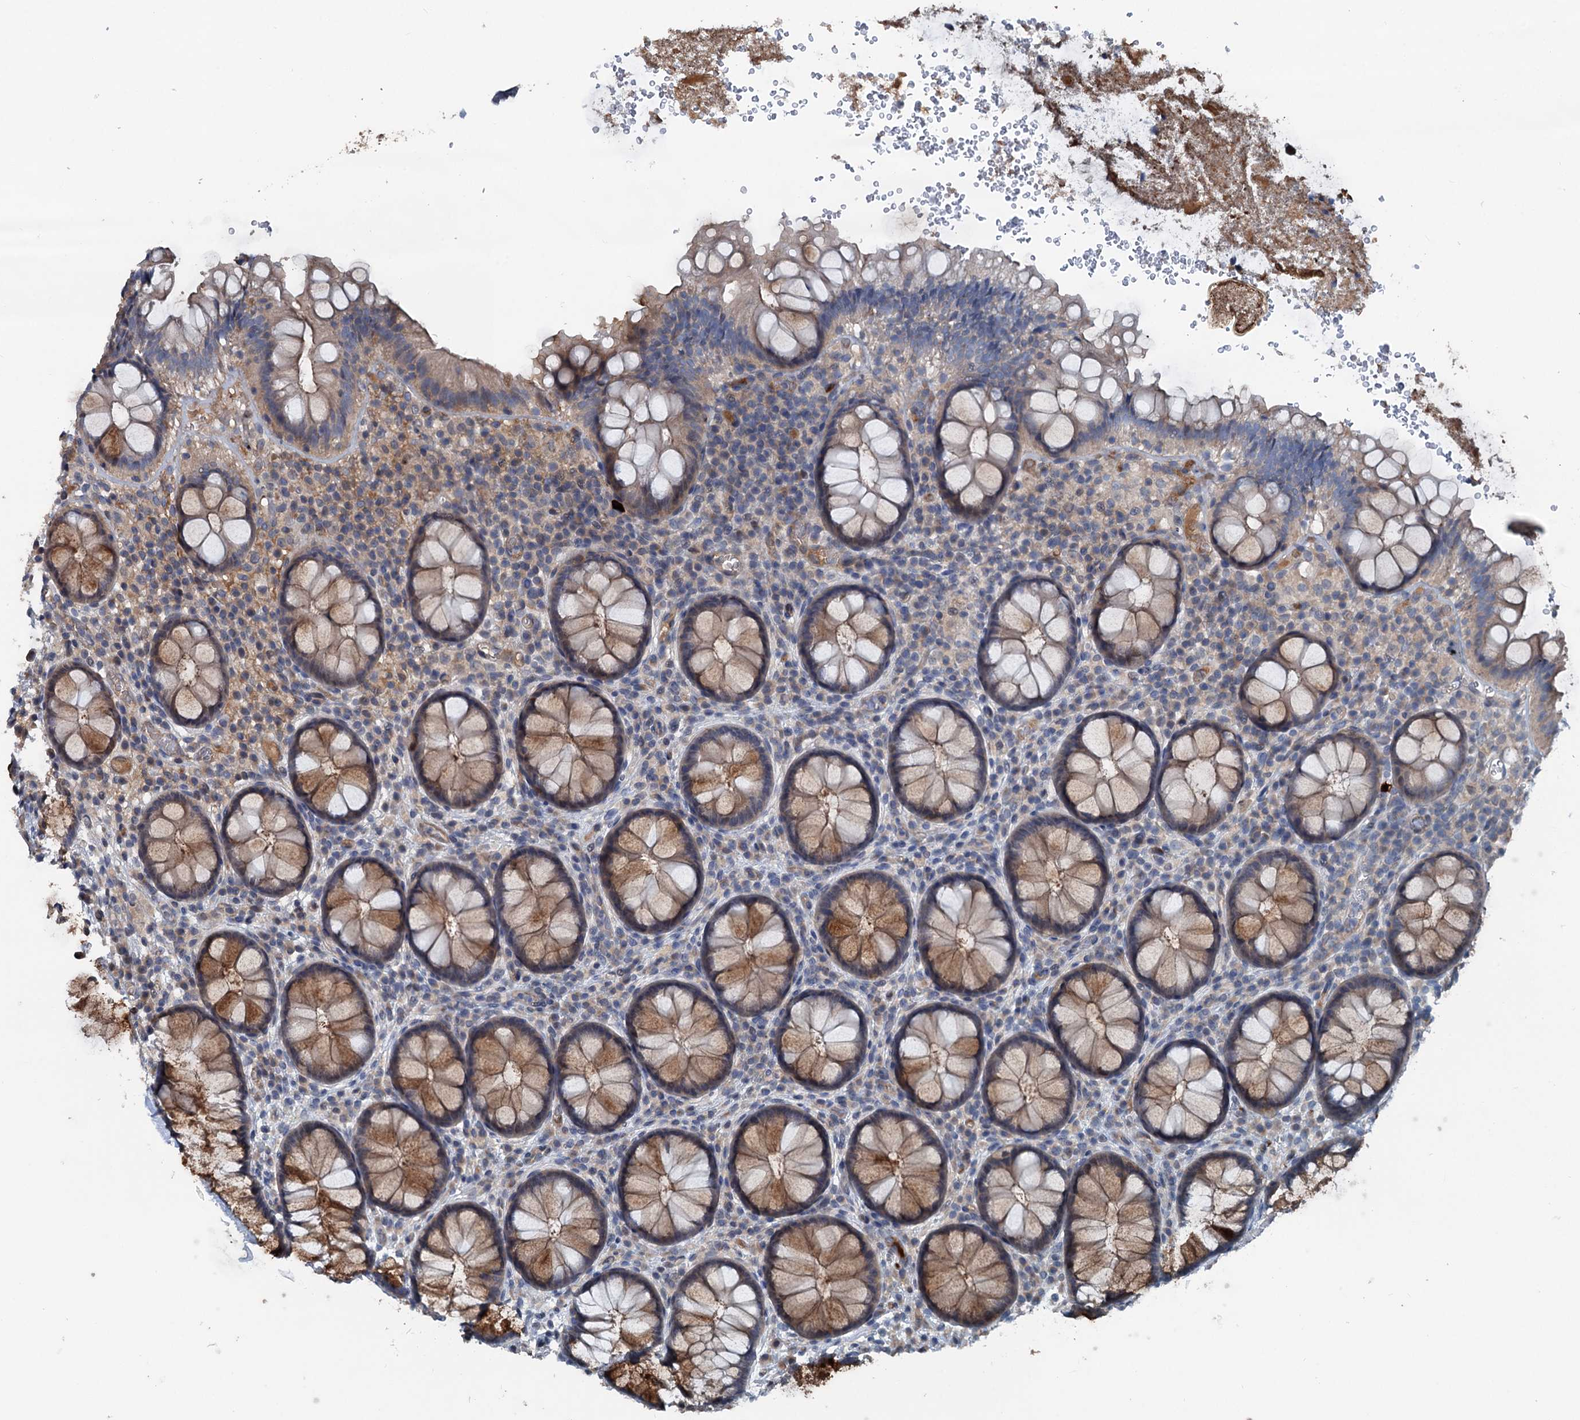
{"staining": {"intensity": "moderate", "quantity": ">75%", "location": "cytoplasmic/membranous"}, "tissue": "rectum", "cell_type": "Glandular cells", "image_type": "normal", "snomed": [{"axis": "morphology", "description": "Normal tissue, NOS"}, {"axis": "topography", "description": "Rectum"}], "caption": "Immunohistochemistry histopathology image of unremarkable rectum stained for a protein (brown), which demonstrates medium levels of moderate cytoplasmic/membranous positivity in approximately >75% of glandular cells.", "gene": "TEDC1", "patient": {"sex": "male", "age": 83}}